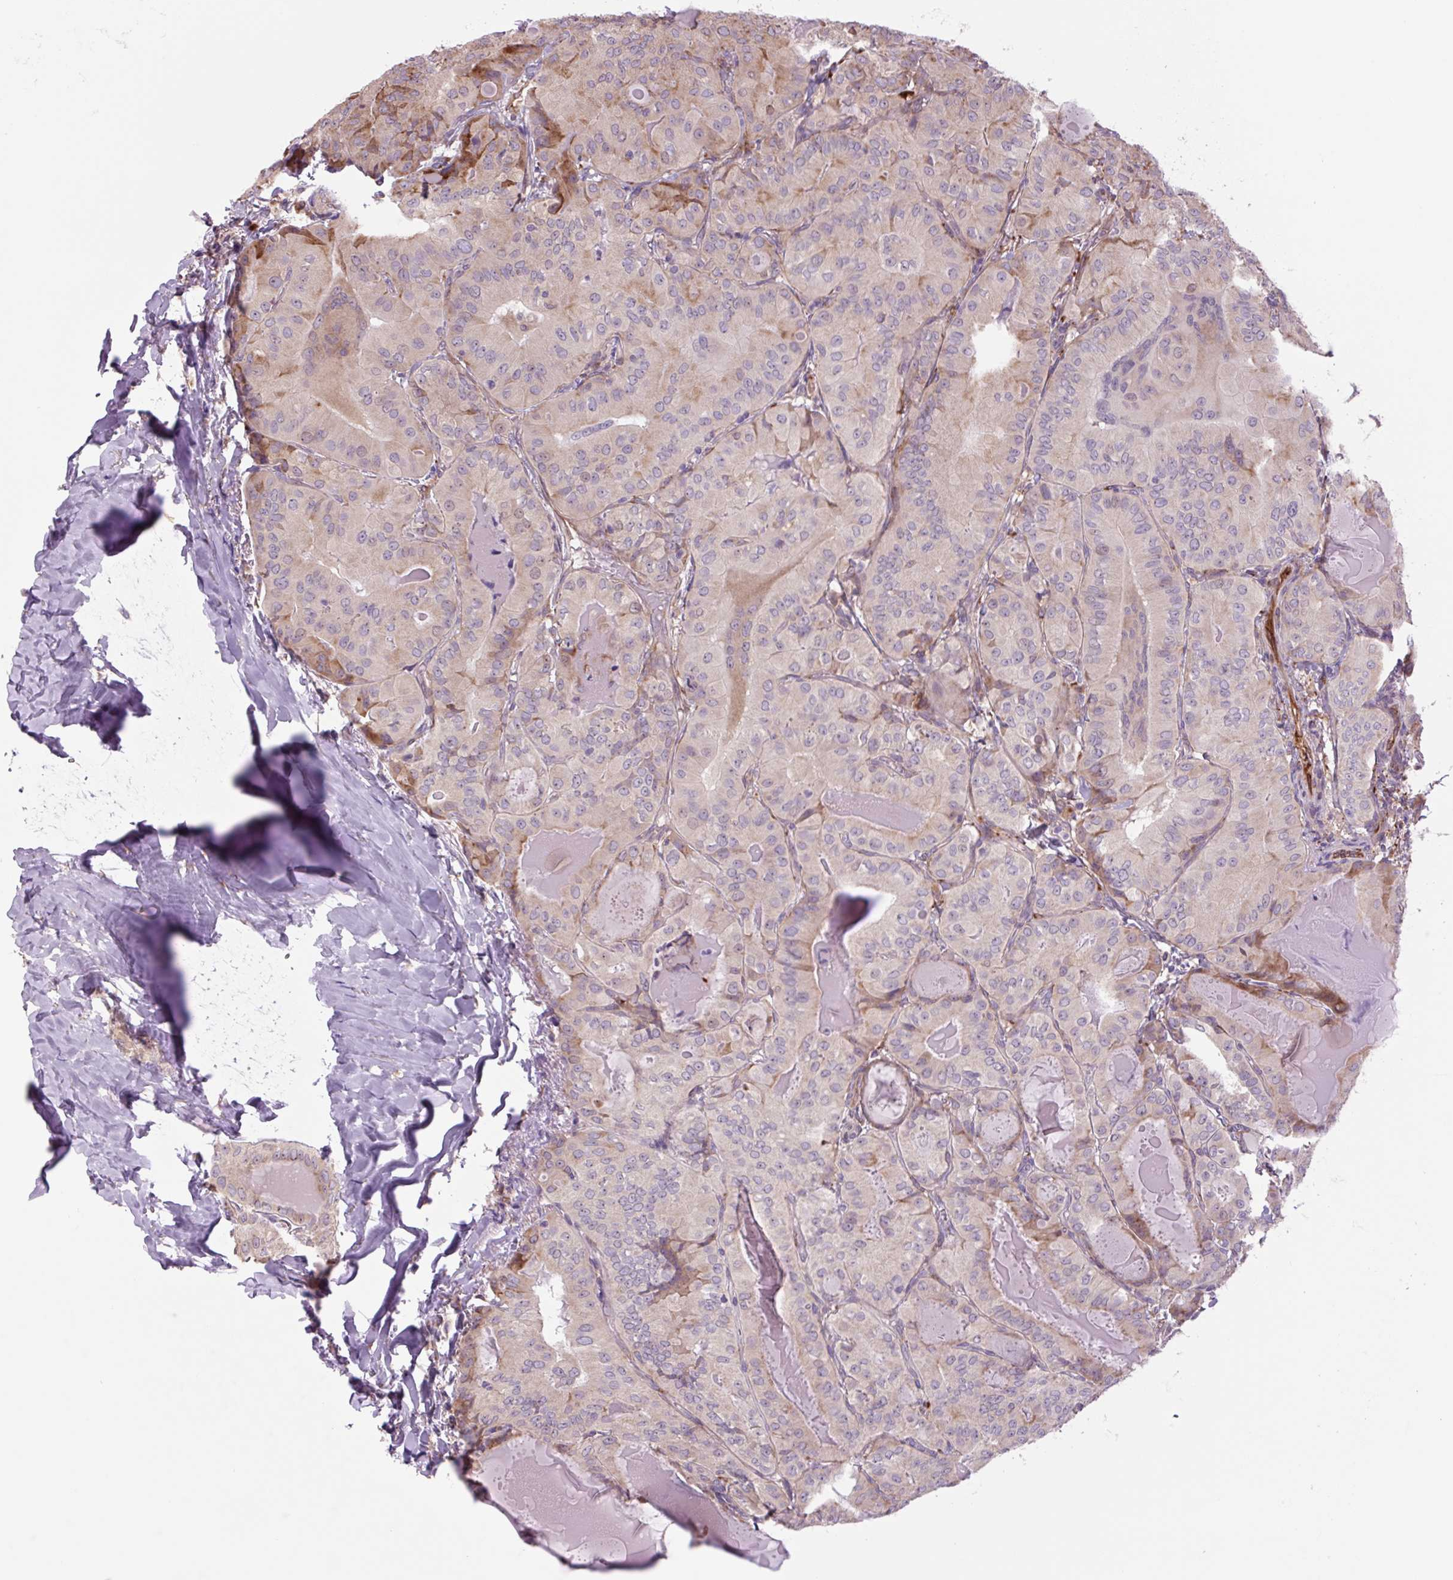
{"staining": {"intensity": "weak", "quantity": "25%-75%", "location": "cytoplasmic/membranous"}, "tissue": "thyroid cancer", "cell_type": "Tumor cells", "image_type": "cancer", "snomed": [{"axis": "morphology", "description": "Papillary adenocarcinoma, NOS"}, {"axis": "topography", "description": "Thyroid gland"}], "caption": "Brown immunohistochemical staining in human papillary adenocarcinoma (thyroid) displays weak cytoplasmic/membranous expression in approximately 25%-75% of tumor cells.", "gene": "PLA2G4A", "patient": {"sex": "female", "age": 68}}